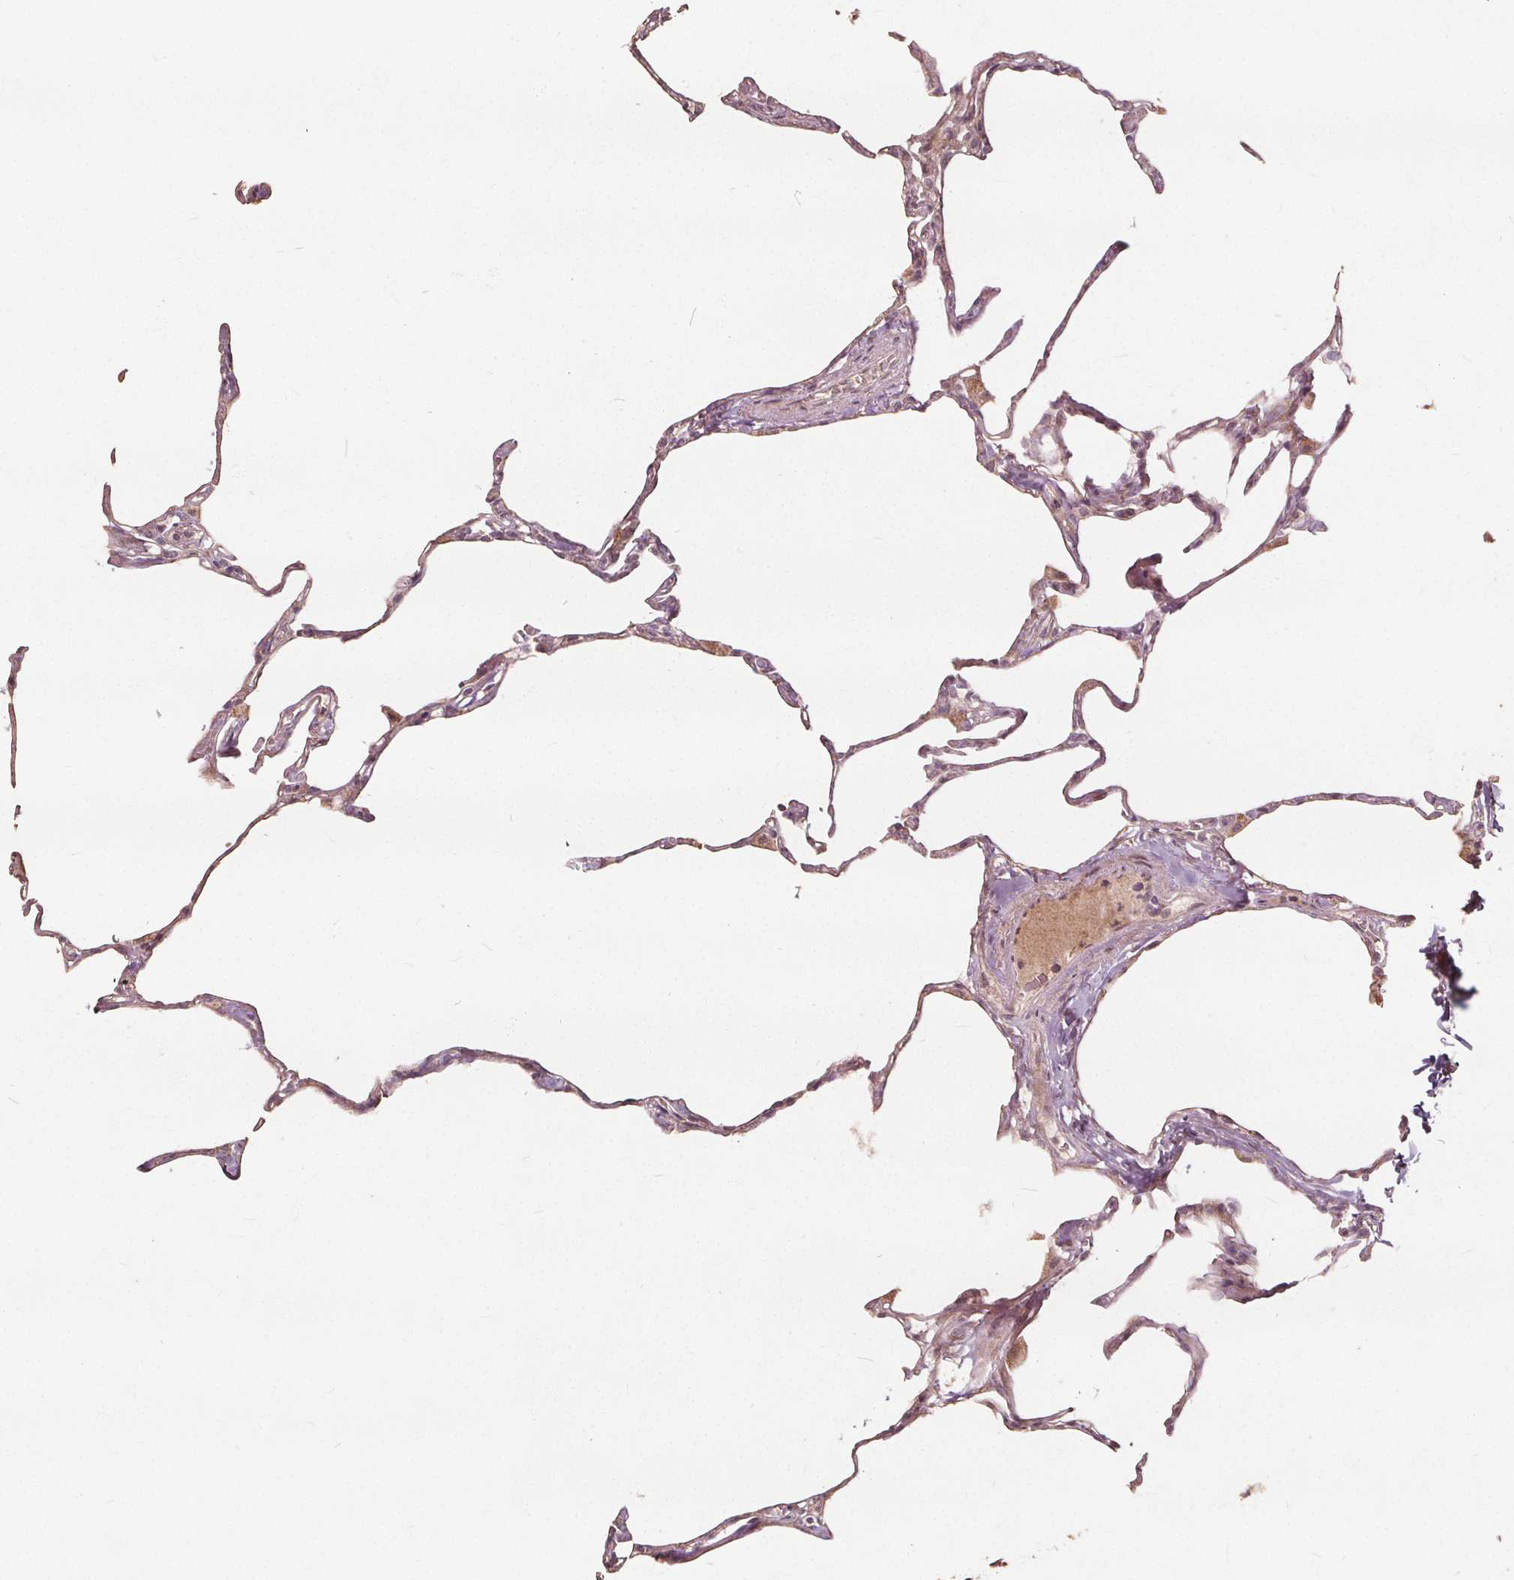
{"staining": {"intensity": "weak", "quantity": "25%-75%", "location": "cytoplasmic/membranous"}, "tissue": "lung", "cell_type": "Alveolar cells", "image_type": "normal", "snomed": [{"axis": "morphology", "description": "Normal tissue, NOS"}, {"axis": "topography", "description": "Lung"}], "caption": "High-magnification brightfield microscopy of benign lung stained with DAB (brown) and counterstained with hematoxylin (blue). alveolar cells exhibit weak cytoplasmic/membranous expression is appreciated in approximately25%-75% of cells.", "gene": "PTPRT", "patient": {"sex": "male", "age": 65}}